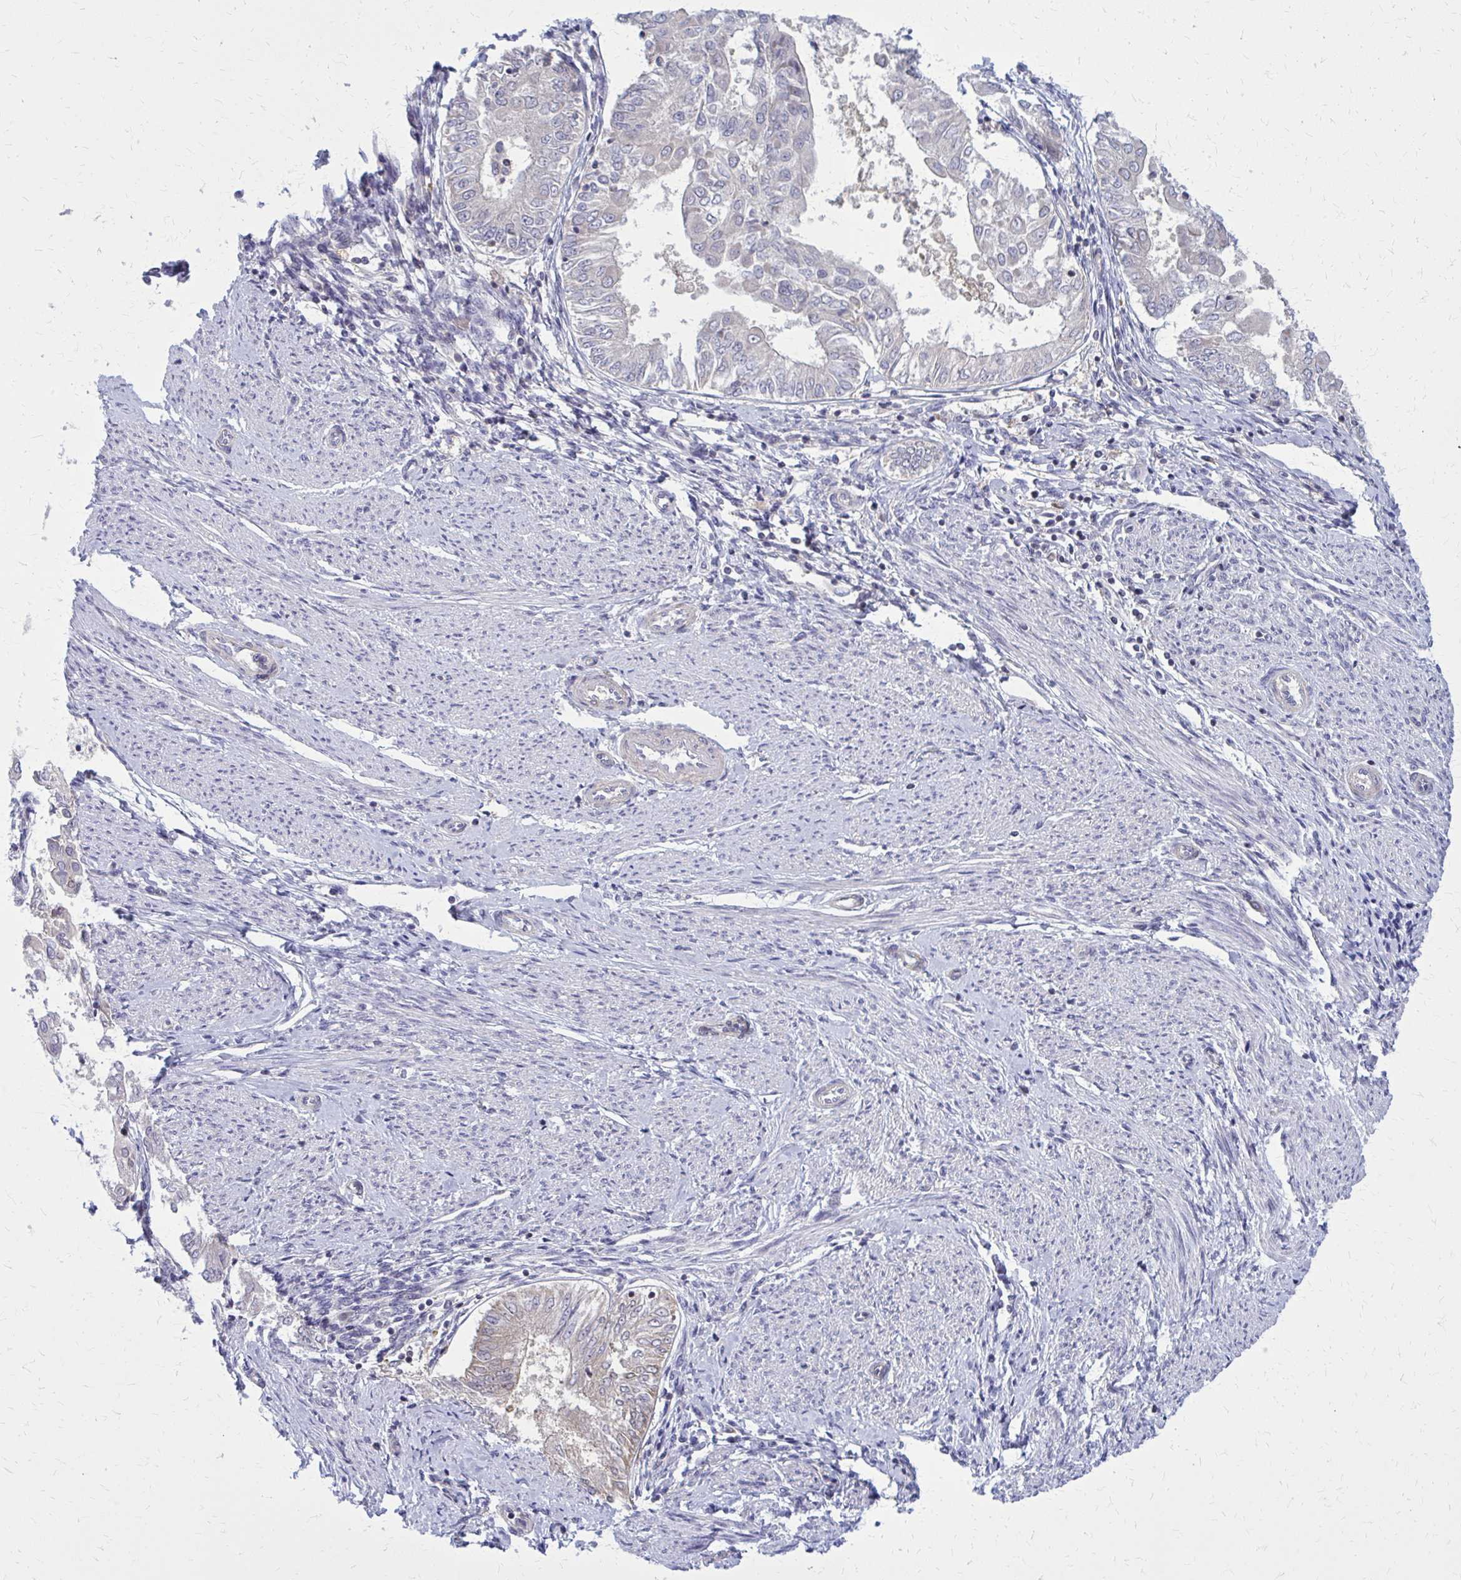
{"staining": {"intensity": "negative", "quantity": "none", "location": "none"}, "tissue": "endometrial cancer", "cell_type": "Tumor cells", "image_type": "cancer", "snomed": [{"axis": "morphology", "description": "Adenocarcinoma, NOS"}, {"axis": "topography", "description": "Endometrium"}], "caption": "Immunohistochemistry of endometrial cancer (adenocarcinoma) shows no positivity in tumor cells.", "gene": "DBI", "patient": {"sex": "female", "age": 68}}